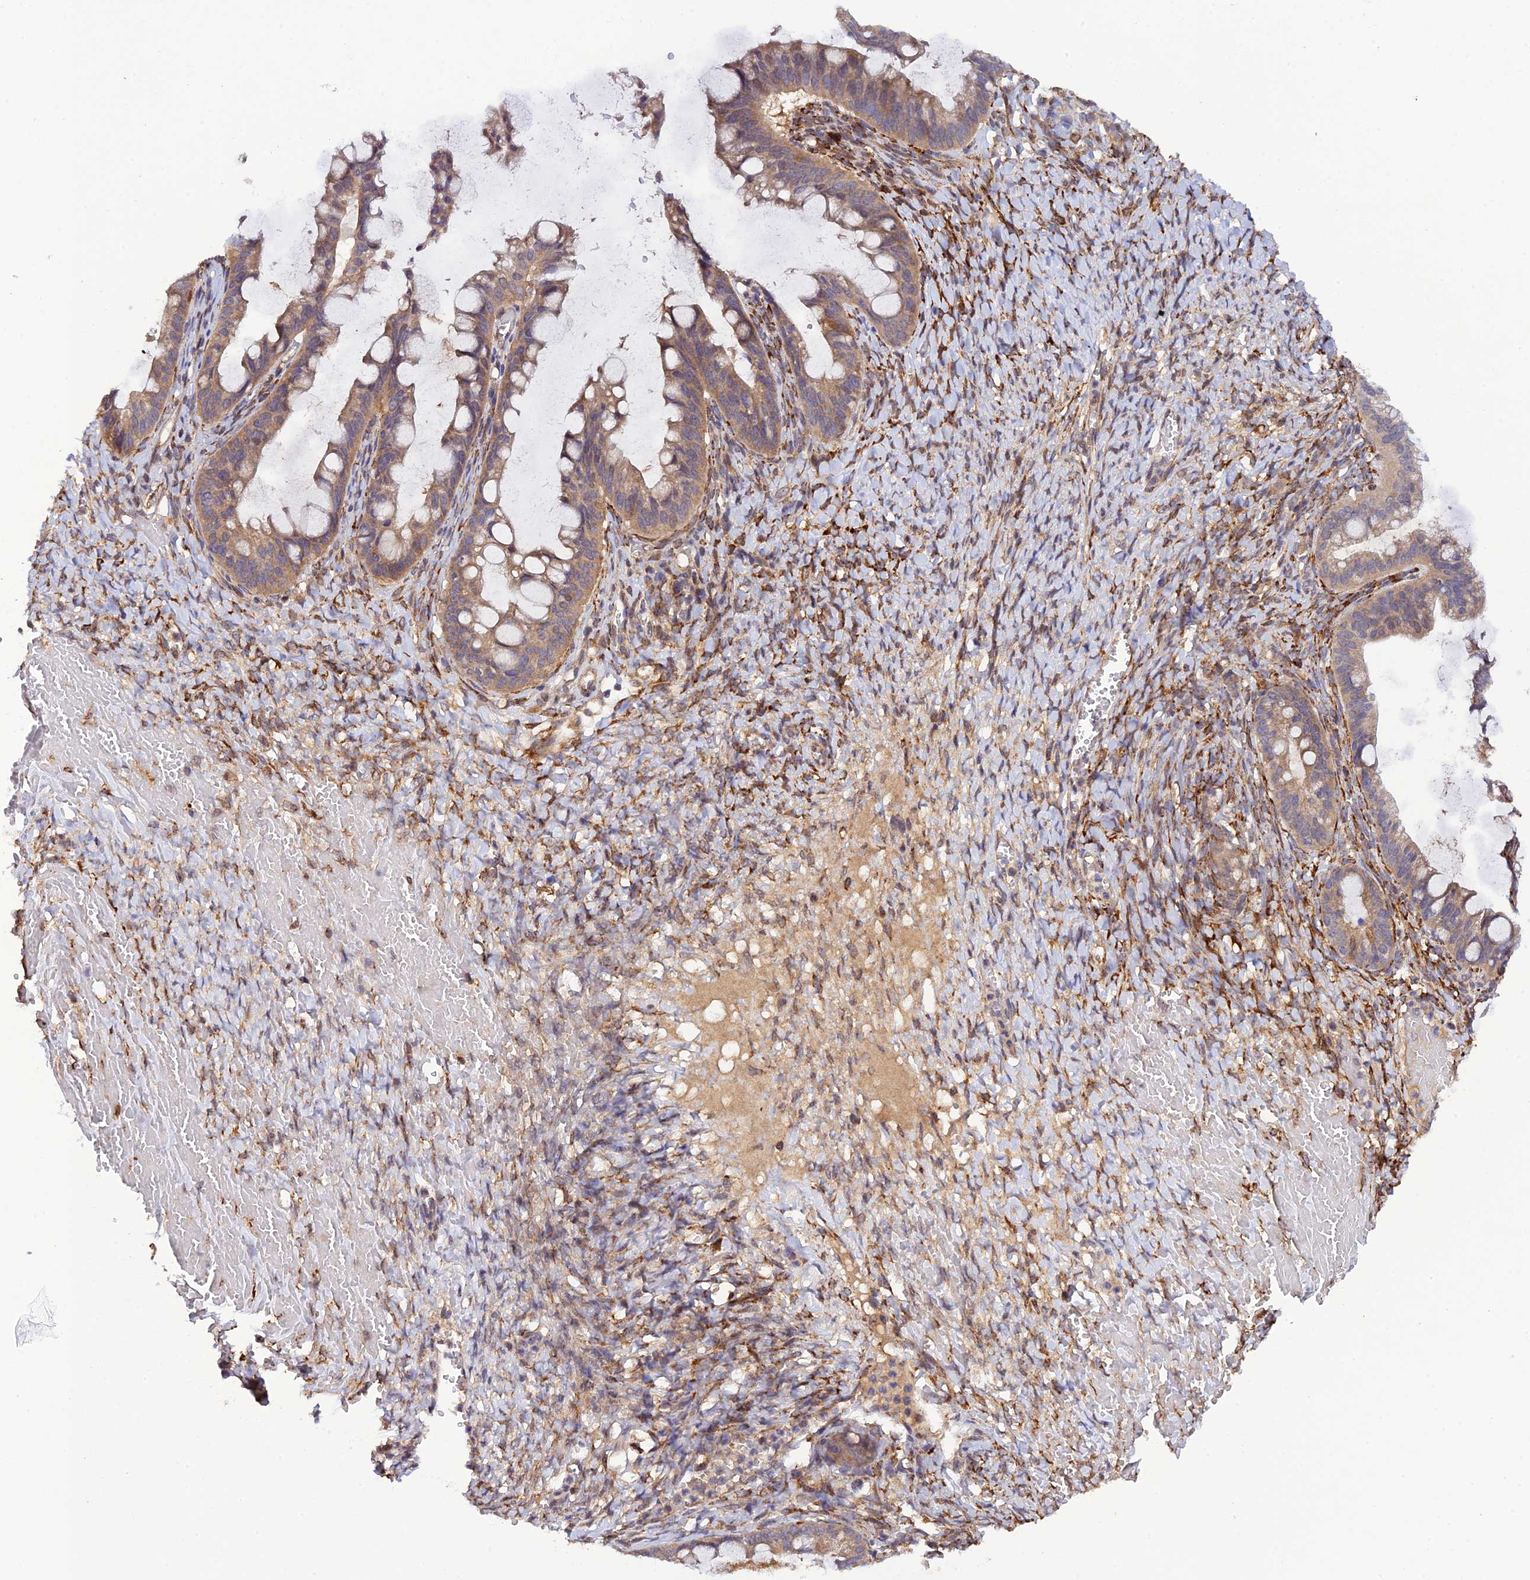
{"staining": {"intensity": "weak", "quantity": ">75%", "location": "cytoplasmic/membranous"}, "tissue": "ovarian cancer", "cell_type": "Tumor cells", "image_type": "cancer", "snomed": [{"axis": "morphology", "description": "Cystadenocarcinoma, mucinous, NOS"}, {"axis": "topography", "description": "Ovary"}], "caption": "This micrograph exhibits IHC staining of human ovarian cancer (mucinous cystadenocarcinoma), with low weak cytoplasmic/membranous staining in about >75% of tumor cells.", "gene": "P3H3", "patient": {"sex": "female", "age": 73}}